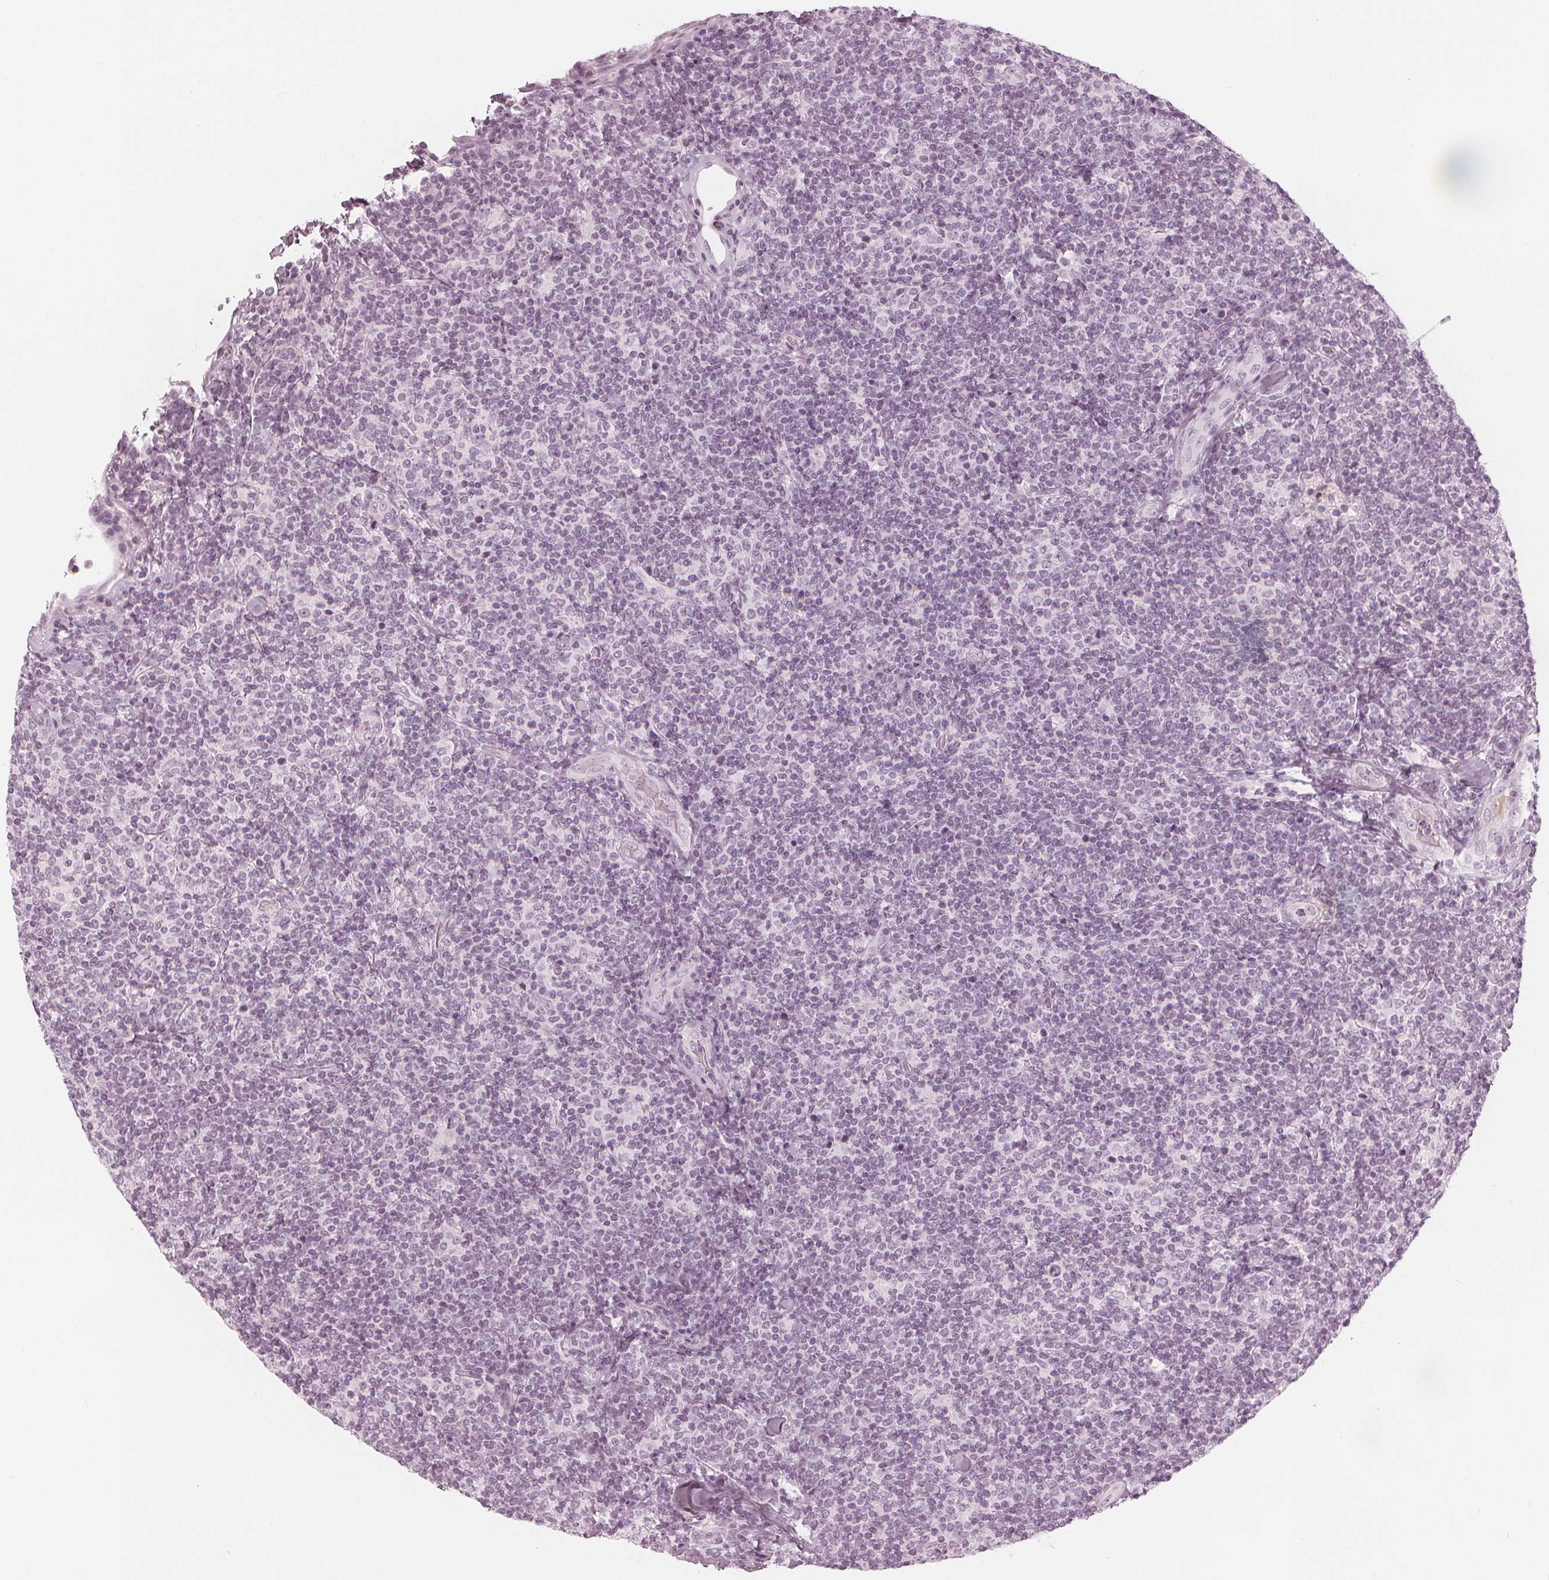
{"staining": {"intensity": "negative", "quantity": "none", "location": "none"}, "tissue": "lymphoma", "cell_type": "Tumor cells", "image_type": "cancer", "snomed": [{"axis": "morphology", "description": "Malignant lymphoma, non-Hodgkin's type, Low grade"}, {"axis": "topography", "description": "Lymph node"}], "caption": "An IHC micrograph of lymphoma is shown. There is no staining in tumor cells of lymphoma.", "gene": "PAEP", "patient": {"sex": "female", "age": 56}}